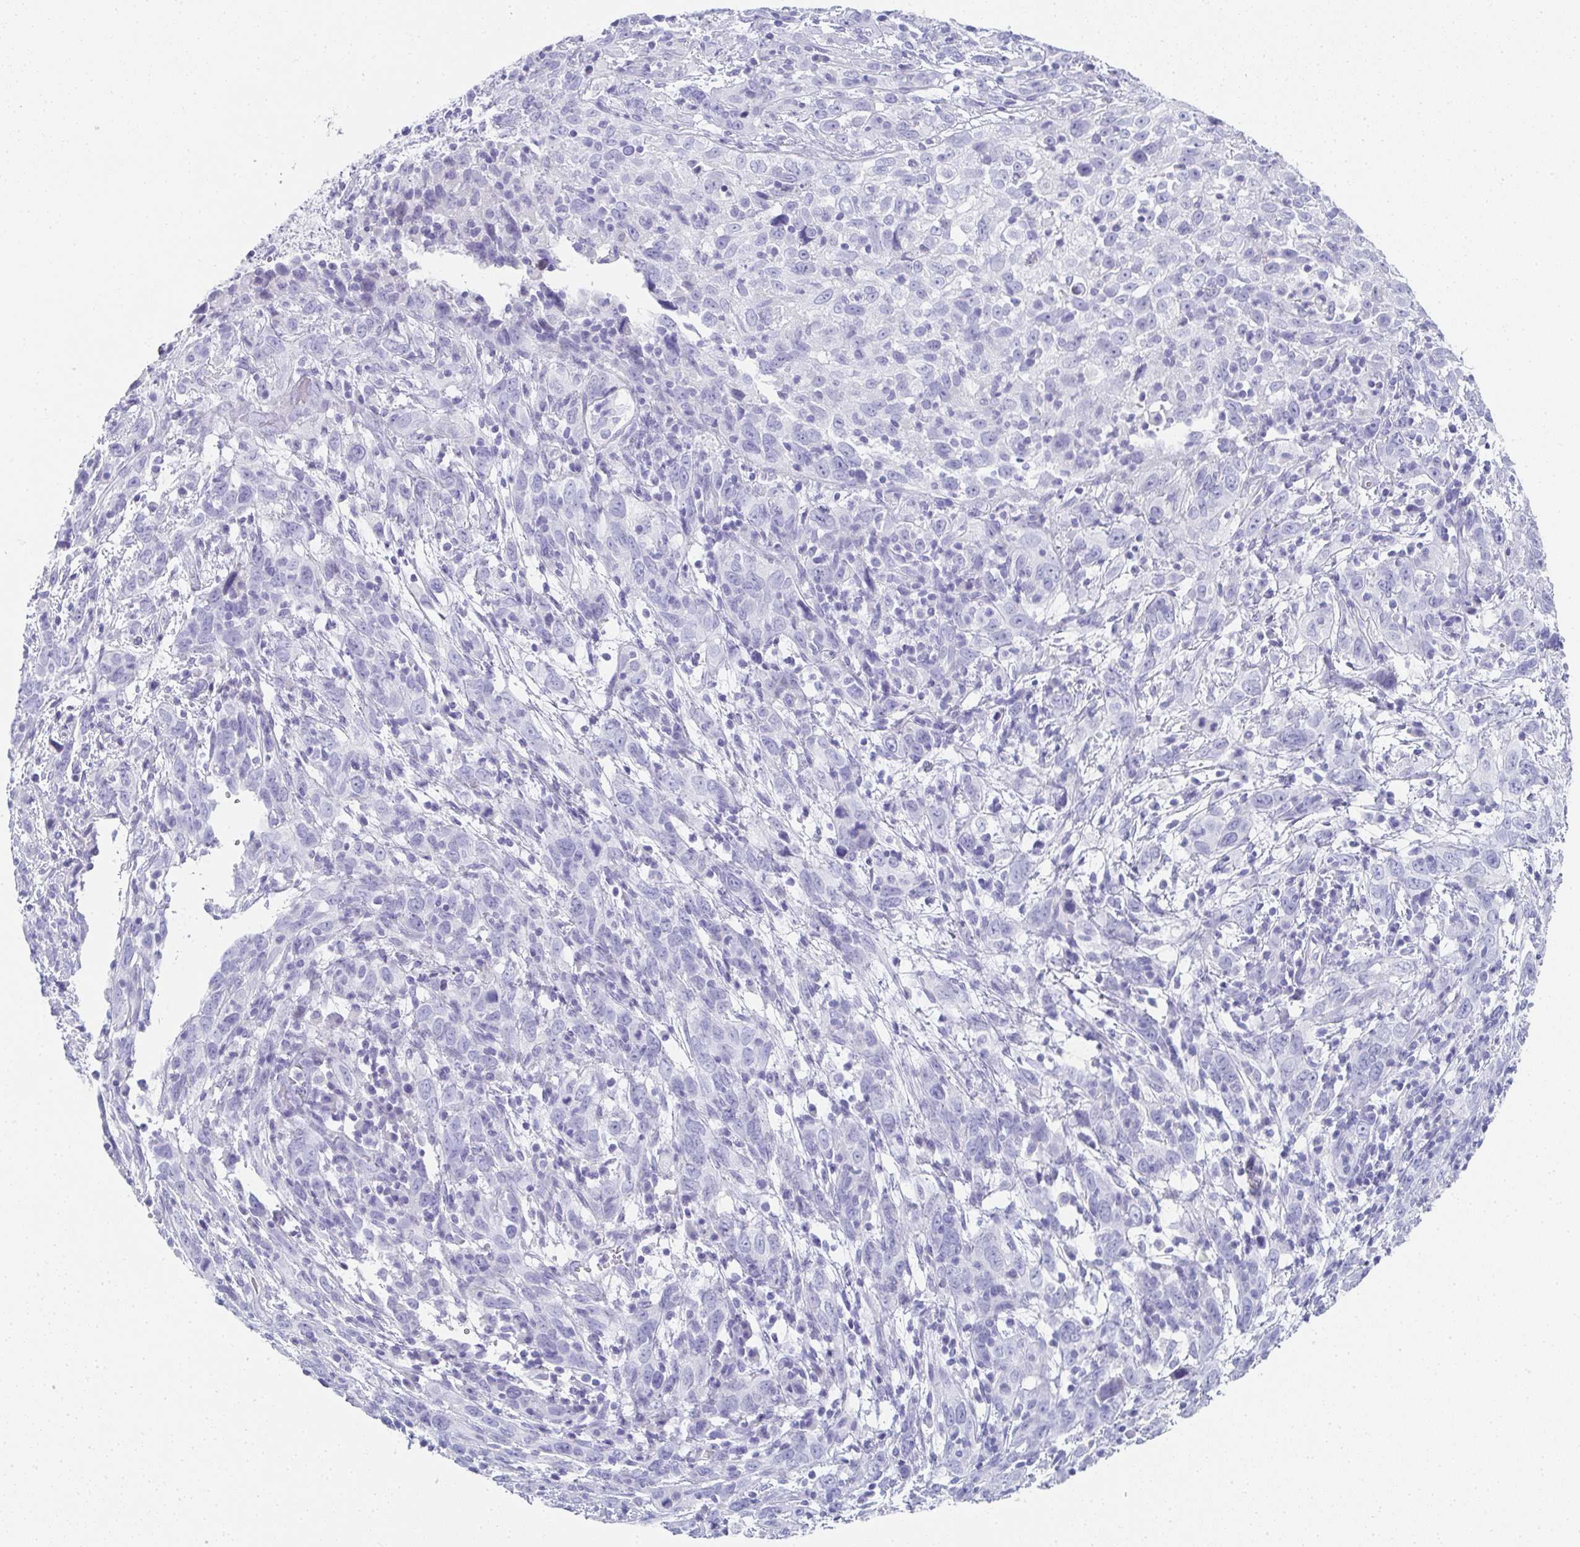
{"staining": {"intensity": "negative", "quantity": "none", "location": "none"}, "tissue": "cervical cancer", "cell_type": "Tumor cells", "image_type": "cancer", "snomed": [{"axis": "morphology", "description": "Adenocarcinoma, NOS"}, {"axis": "topography", "description": "Cervix"}], "caption": "Tumor cells show no significant protein staining in cervical cancer (adenocarcinoma). (DAB immunohistochemistry (IHC) with hematoxylin counter stain).", "gene": "SYCP1", "patient": {"sex": "female", "age": 40}}